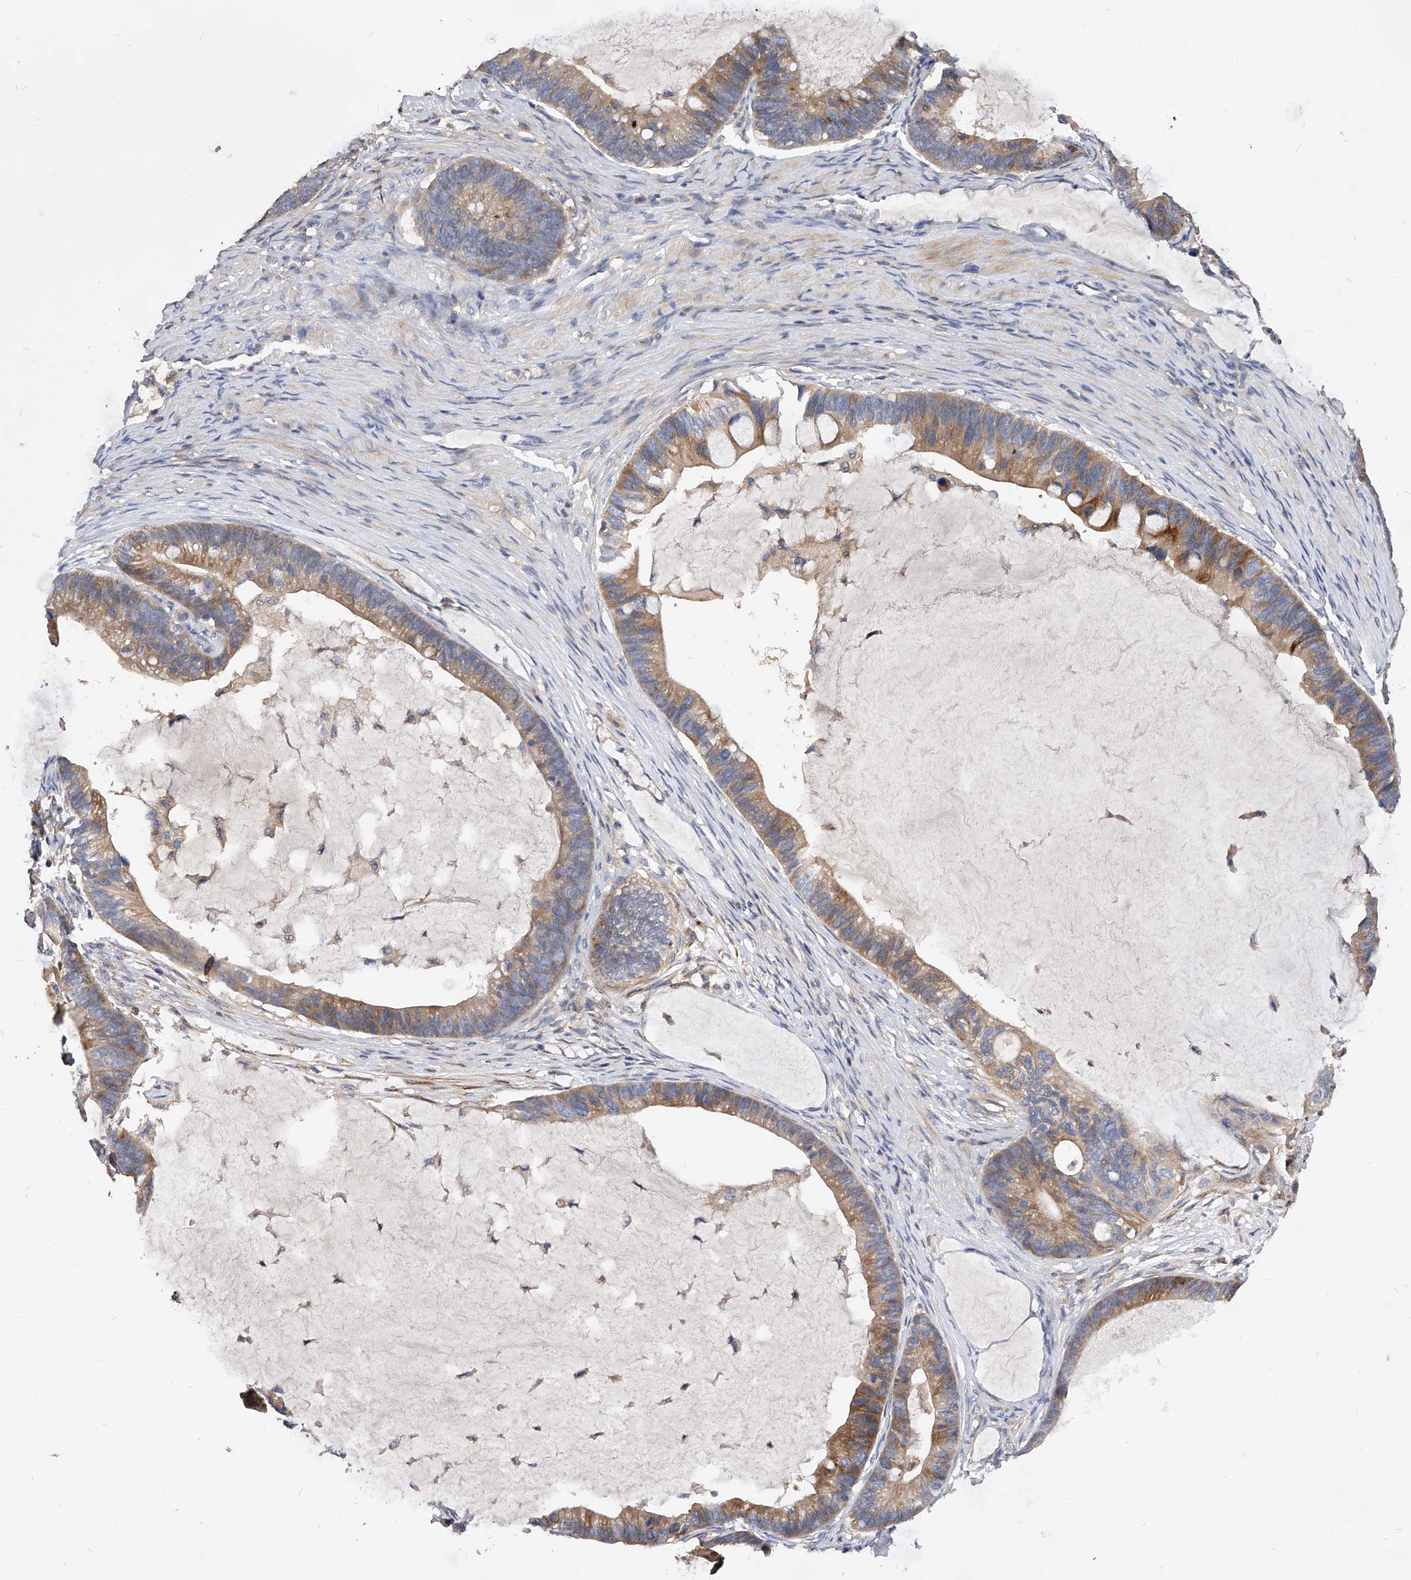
{"staining": {"intensity": "moderate", "quantity": ">75%", "location": "cytoplasmic/membranous"}, "tissue": "ovarian cancer", "cell_type": "Tumor cells", "image_type": "cancer", "snomed": [{"axis": "morphology", "description": "Cystadenocarcinoma, mucinous, NOS"}, {"axis": "topography", "description": "Ovary"}], "caption": "Human mucinous cystadenocarcinoma (ovarian) stained with a brown dye reveals moderate cytoplasmic/membranous positive positivity in about >75% of tumor cells.", "gene": "ARL4C", "patient": {"sex": "female", "age": 61}}